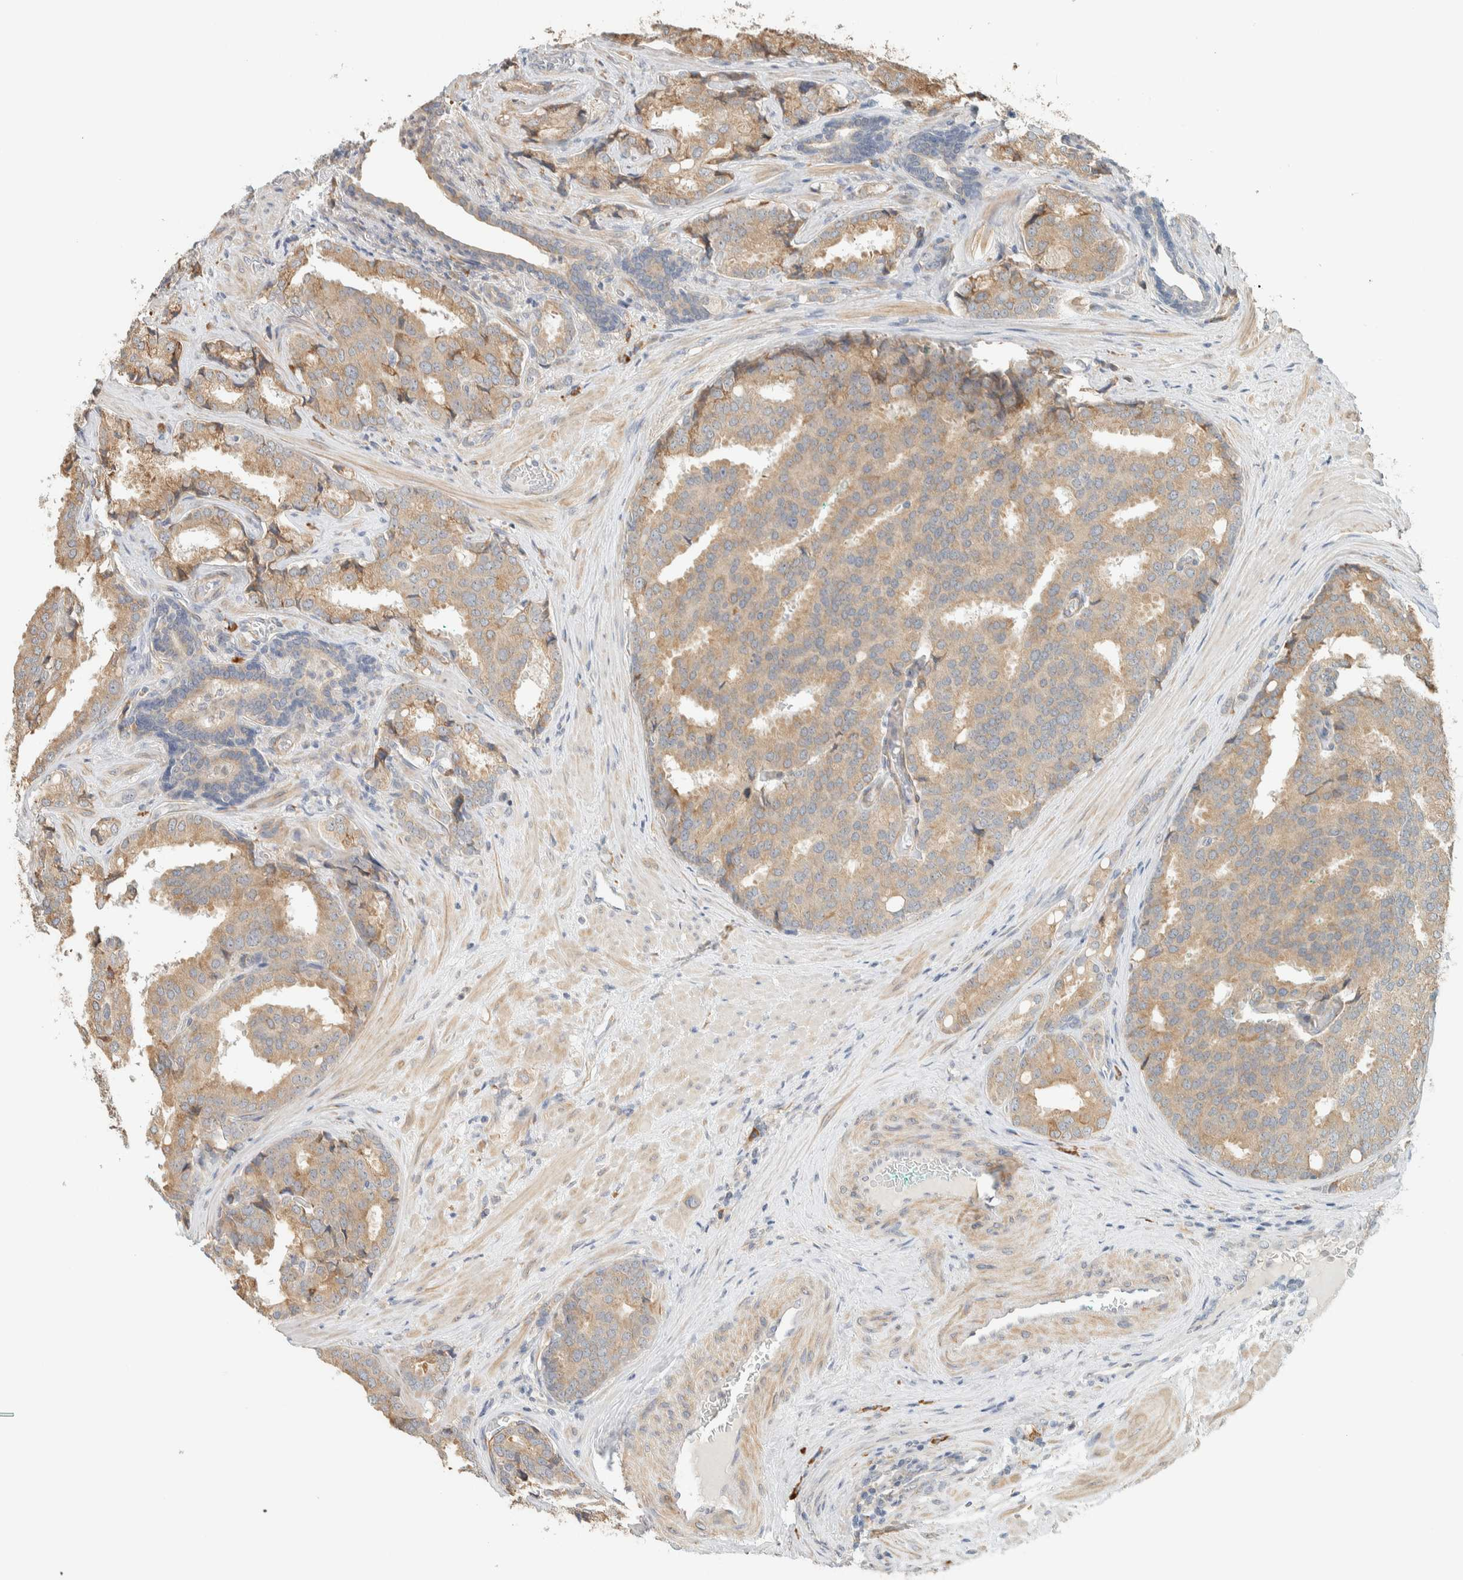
{"staining": {"intensity": "weak", "quantity": ">75%", "location": "cytoplasmic/membranous"}, "tissue": "prostate cancer", "cell_type": "Tumor cells", "image_type": "cancer", "snomed": [{"axis": "morphology", "description": "Adenocarcinoma, High grade"}, {"axis": "topography", "description": "Prostate"}], "caption": "Immunohistochemical staining of prostate high-grade adenocarcinoma demonstrates low levels of weak cytoplasmic/membranous protein expression in approximately >75% of tumor cells. (DAB IHC, brown staining for protein, blue staining for nuclei).", "gene": "KLHL40", "patient": {"sex": "male", "age": 50}}